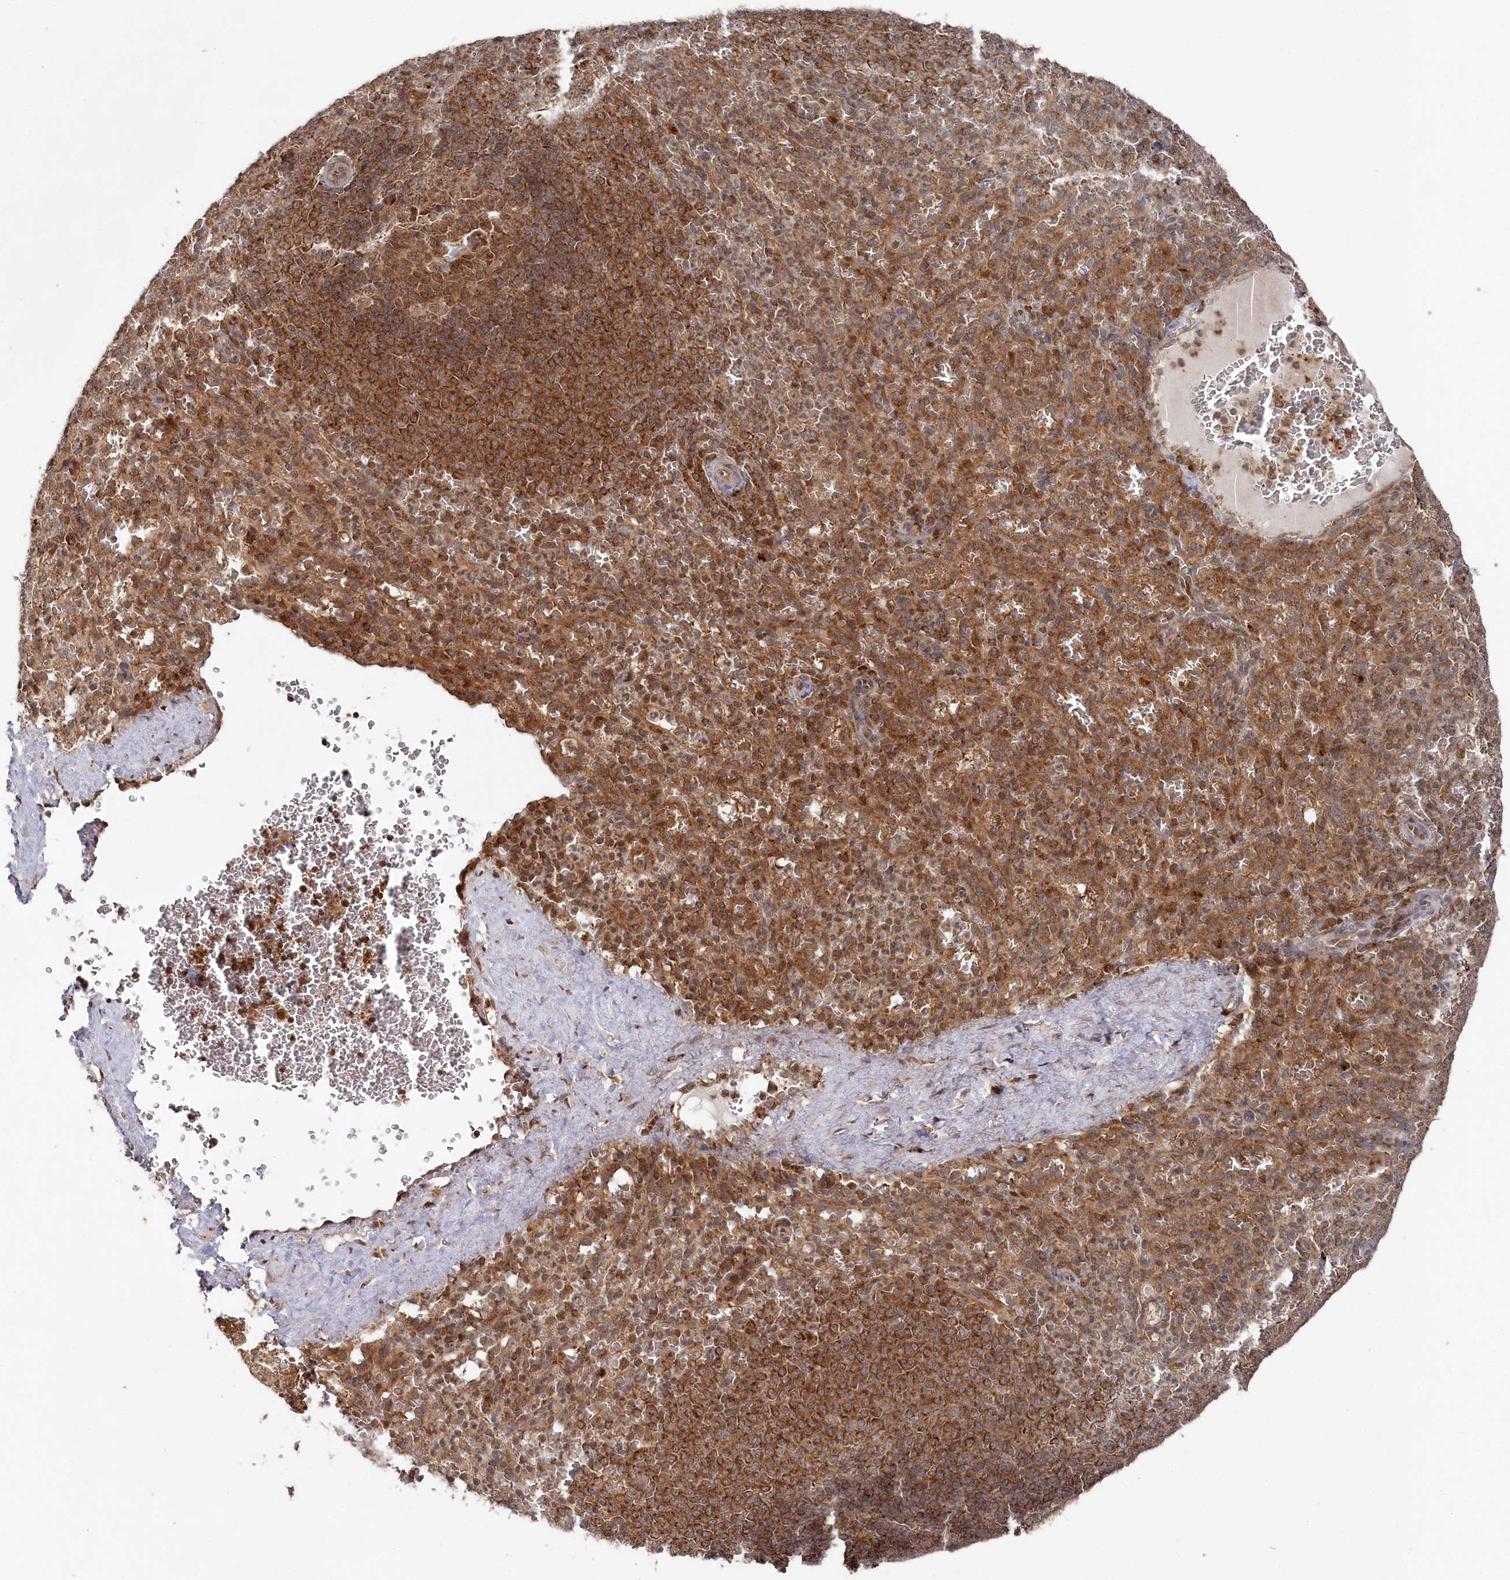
{"staining": {"intensity": "moderate", "quantity": ">75%", "location": "cytoplasmic/membranous"}, "tissue": "spleen", "cell_type": "Cells in red pulp", "image_type": "normal", "snomed": [{"axis": "morphology", "description": "Normal tissue, NOS"}, {"axis": "topography", "description": "Spleen"}], "caption": "Brown immunohistochemical staining in unremarkable spleen demonstrates moderate cytoplasmic/membranous expression in about >75% of cells in red pulp. Using DAB (brown) and hematoxylin (blue) stains, captured at high magnification using brightfield microscopy.", "gene": "WAPL", "patient": {"sex": "female", "age": 21}}